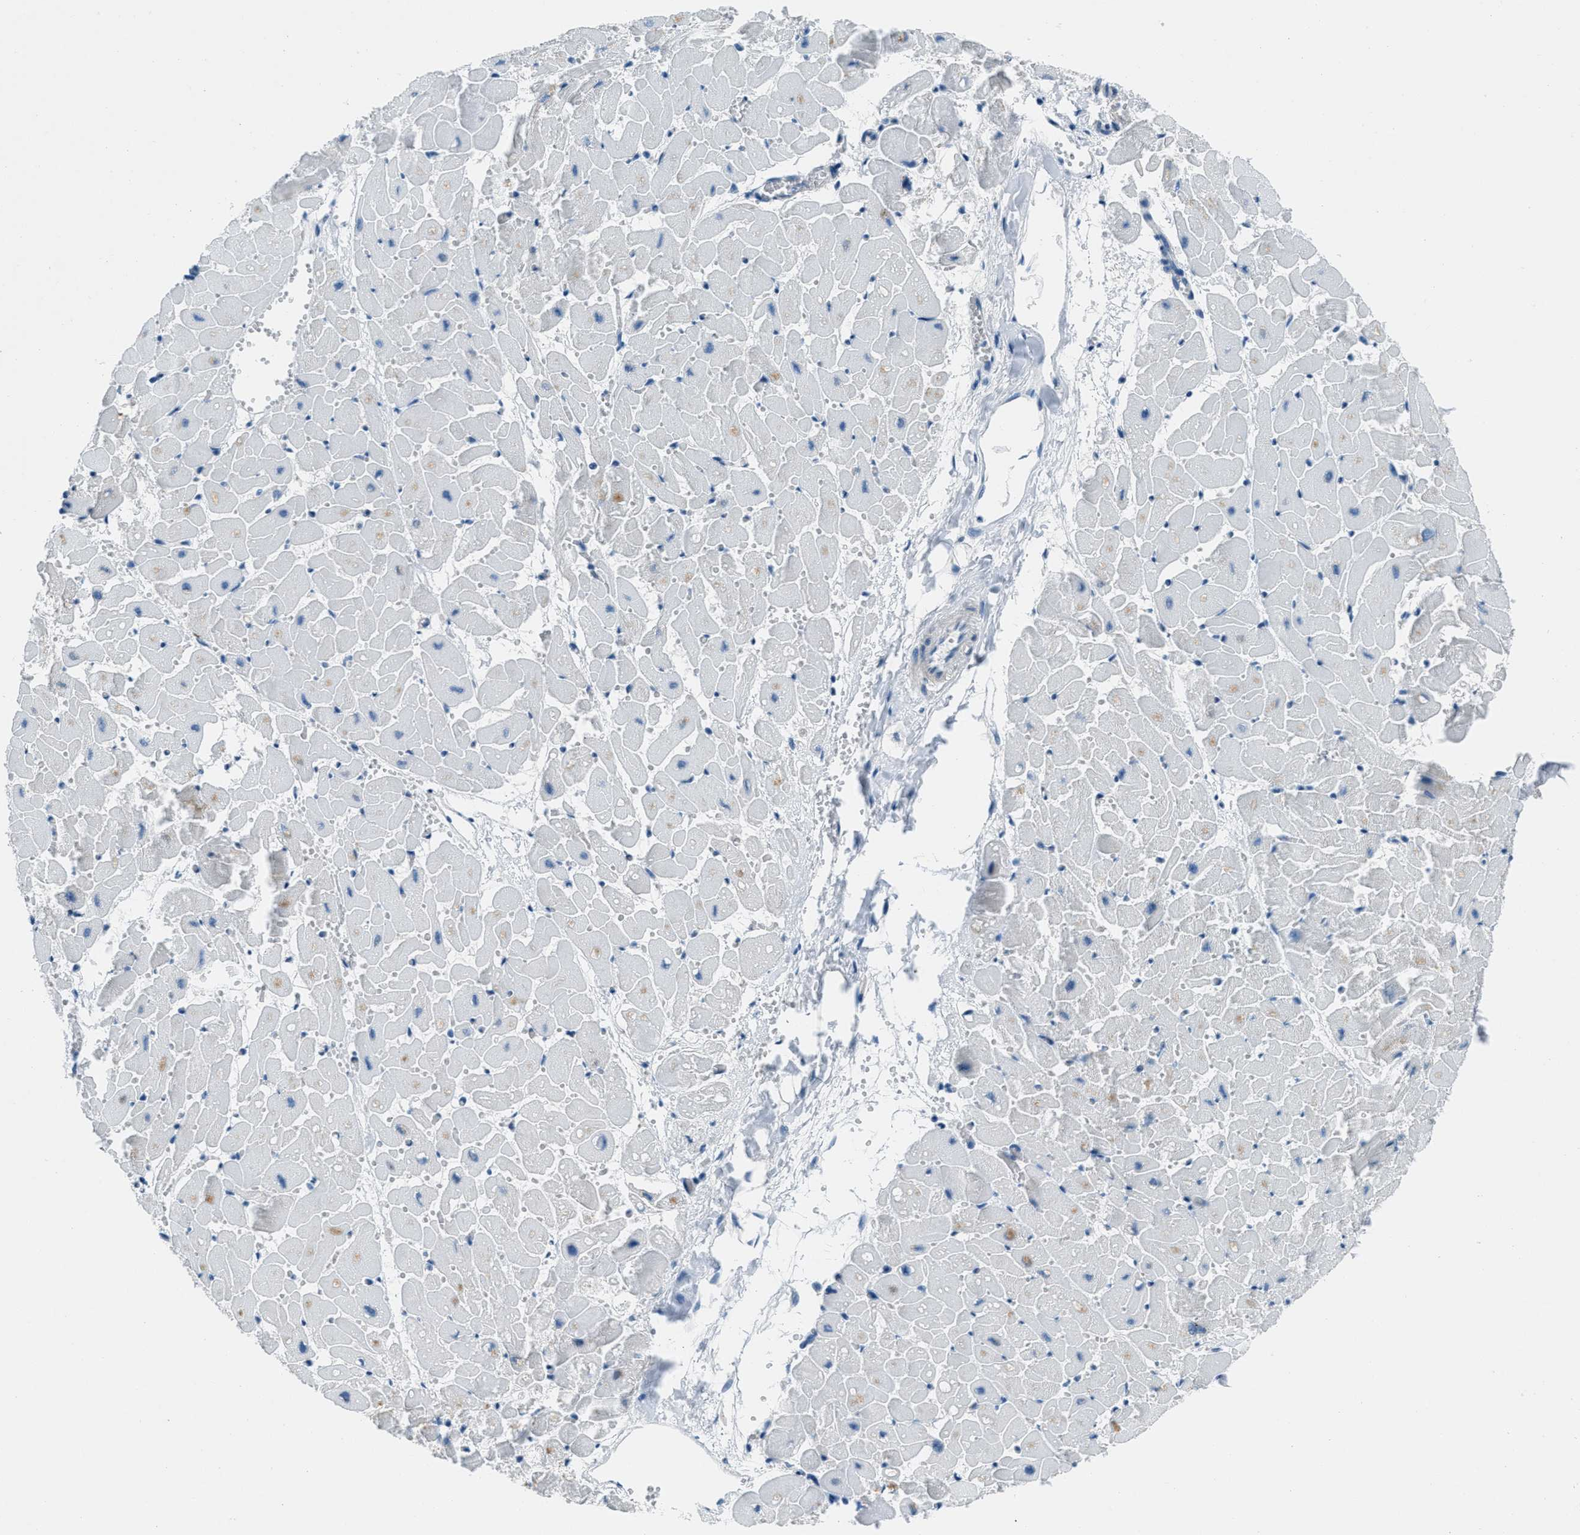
{"staining": {"intensity": "weak", "quantity": "25%-75%", "location": "cytoplasmic/membranous"}, "tissue": "heart muscle", "cell_type": "Cardiomyocytes", "image_type": "normal", "snomed": [{"axis": "morphology", "description": "Normal tissue, NOS"}, {"axis": "topography", "description": "Heart"}], "caption": "Immunohistochemical staining of normal heart muscle reveals 25%-75% levels of weak cytoplasmic/membranous protein staining in about 25%-75% of cardiomyocytes. (Brightfield microscopy of DAB IHC at high magnification).", "gene": "EPSTI1", "patient": {"sex": "female", "age": 19}}